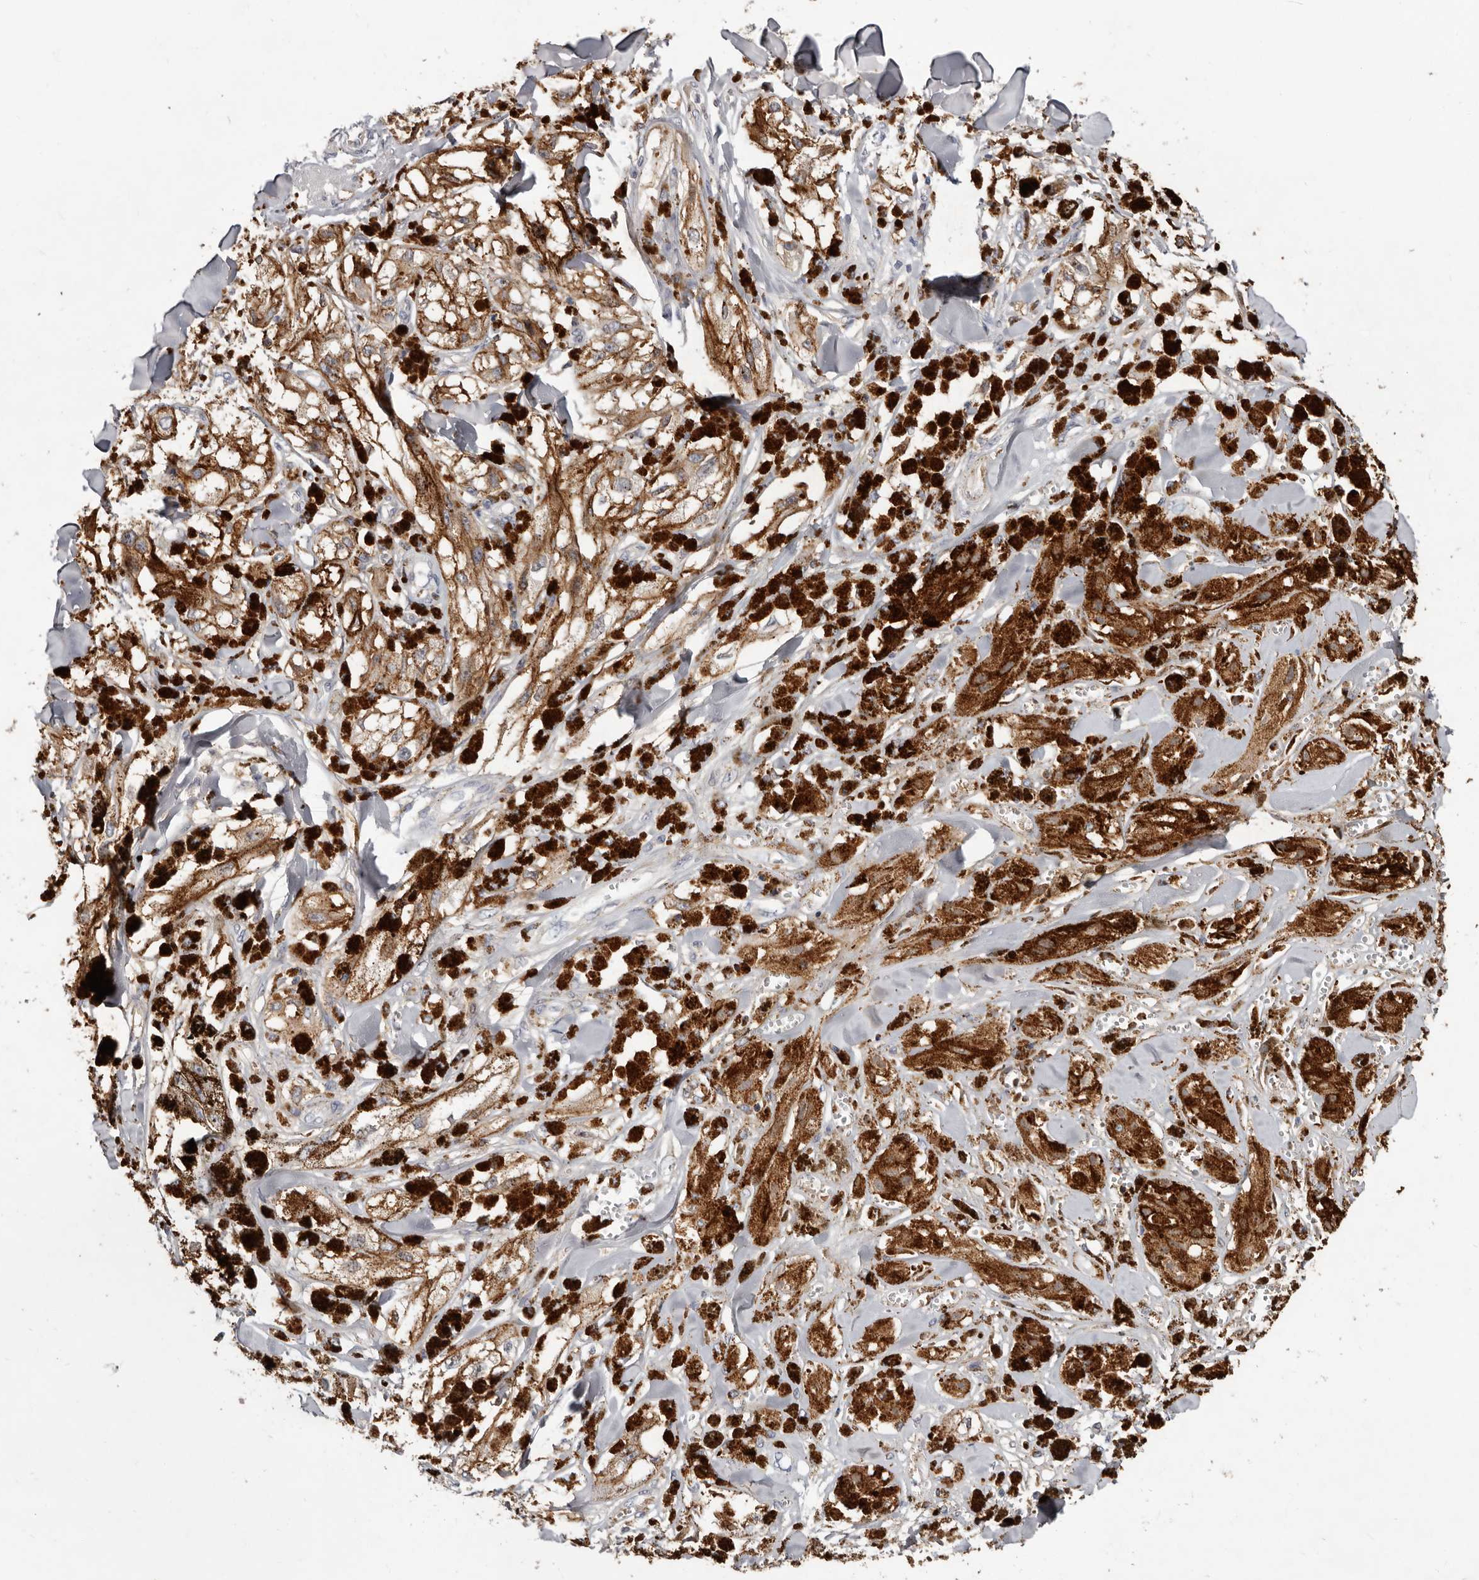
{"staining": {"intensity": "moderate", "quantity": ">75%", "location": "cytoplasmic/membranous"}, "tissue": "melanoma", "cell_type": "Tumor cells", "image_type": "cancer", "snomed": [{"axis": "morphology", "description": "Malignant melanoma, NOS"}, {"axis": "topography", "description": "Skin"}], "caption": "Human melanoma stained with a brown dye shows moderate cytoplasmic/membranous positive expression in approximately >75% of tumor cells.", "gene": "KIF26B", "patient": {"sex": "male", "age": 88}}